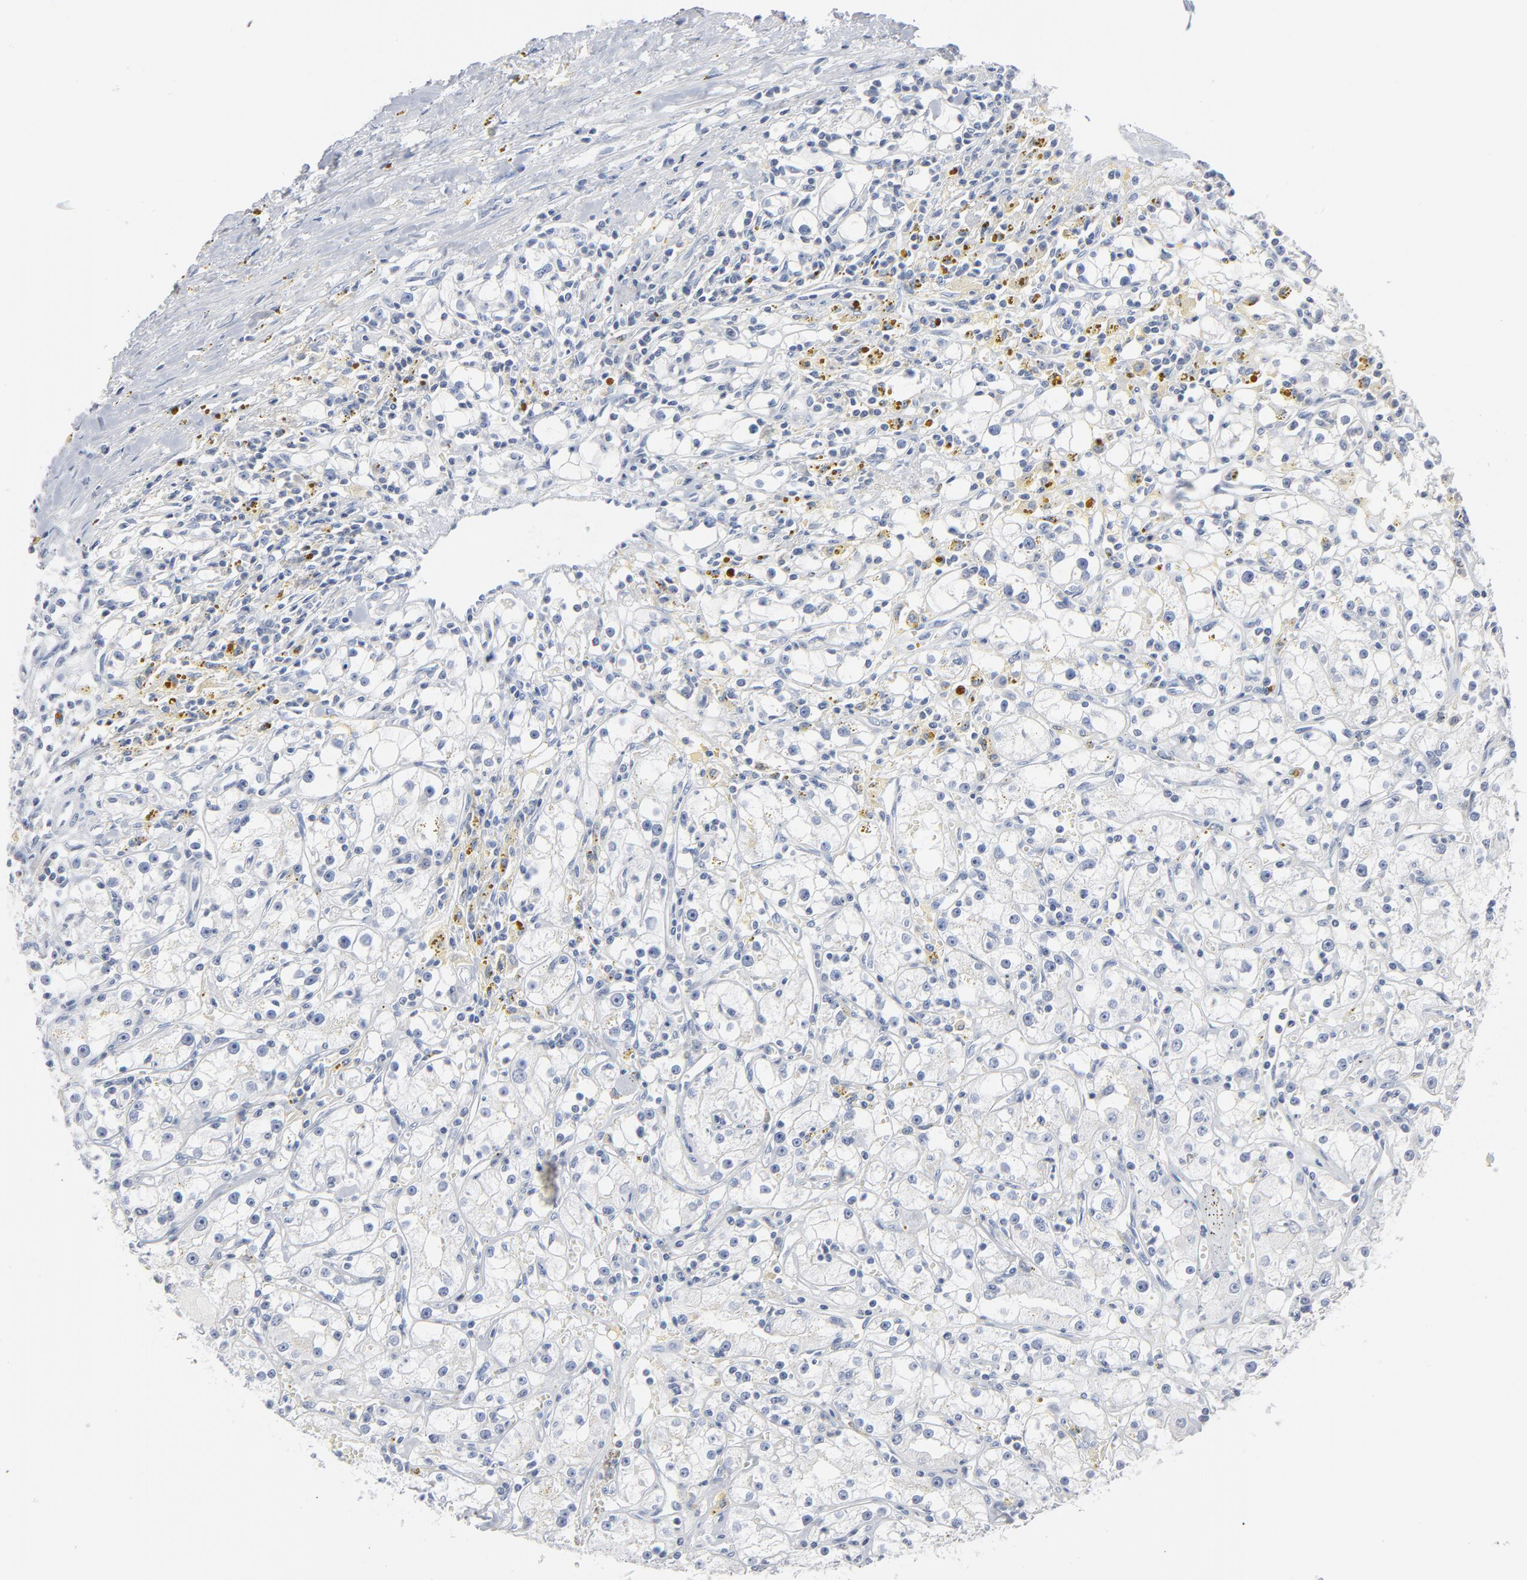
{"staining": {"intensity": "negative", "quantity": "none", "location": "none"}, "tissue": "renal cancer", "cell_type": "Tumor cells", "image_type": "cancer", "snomed": [{"axis": "morphology", "description": "Adenocarcinoma, NOS"}, {"axis": "topography", "description": "Kidney"}], "caption": "The micrograph demonstrates no staining of tumor cells in renal cancer. (DAB (3,3'-diaminobenzidine) immunohistochemistry (IHC) with hematoxylin counter stain).", "gene": "PTK2B", "patient": {"sex": "male", "age": 56}}